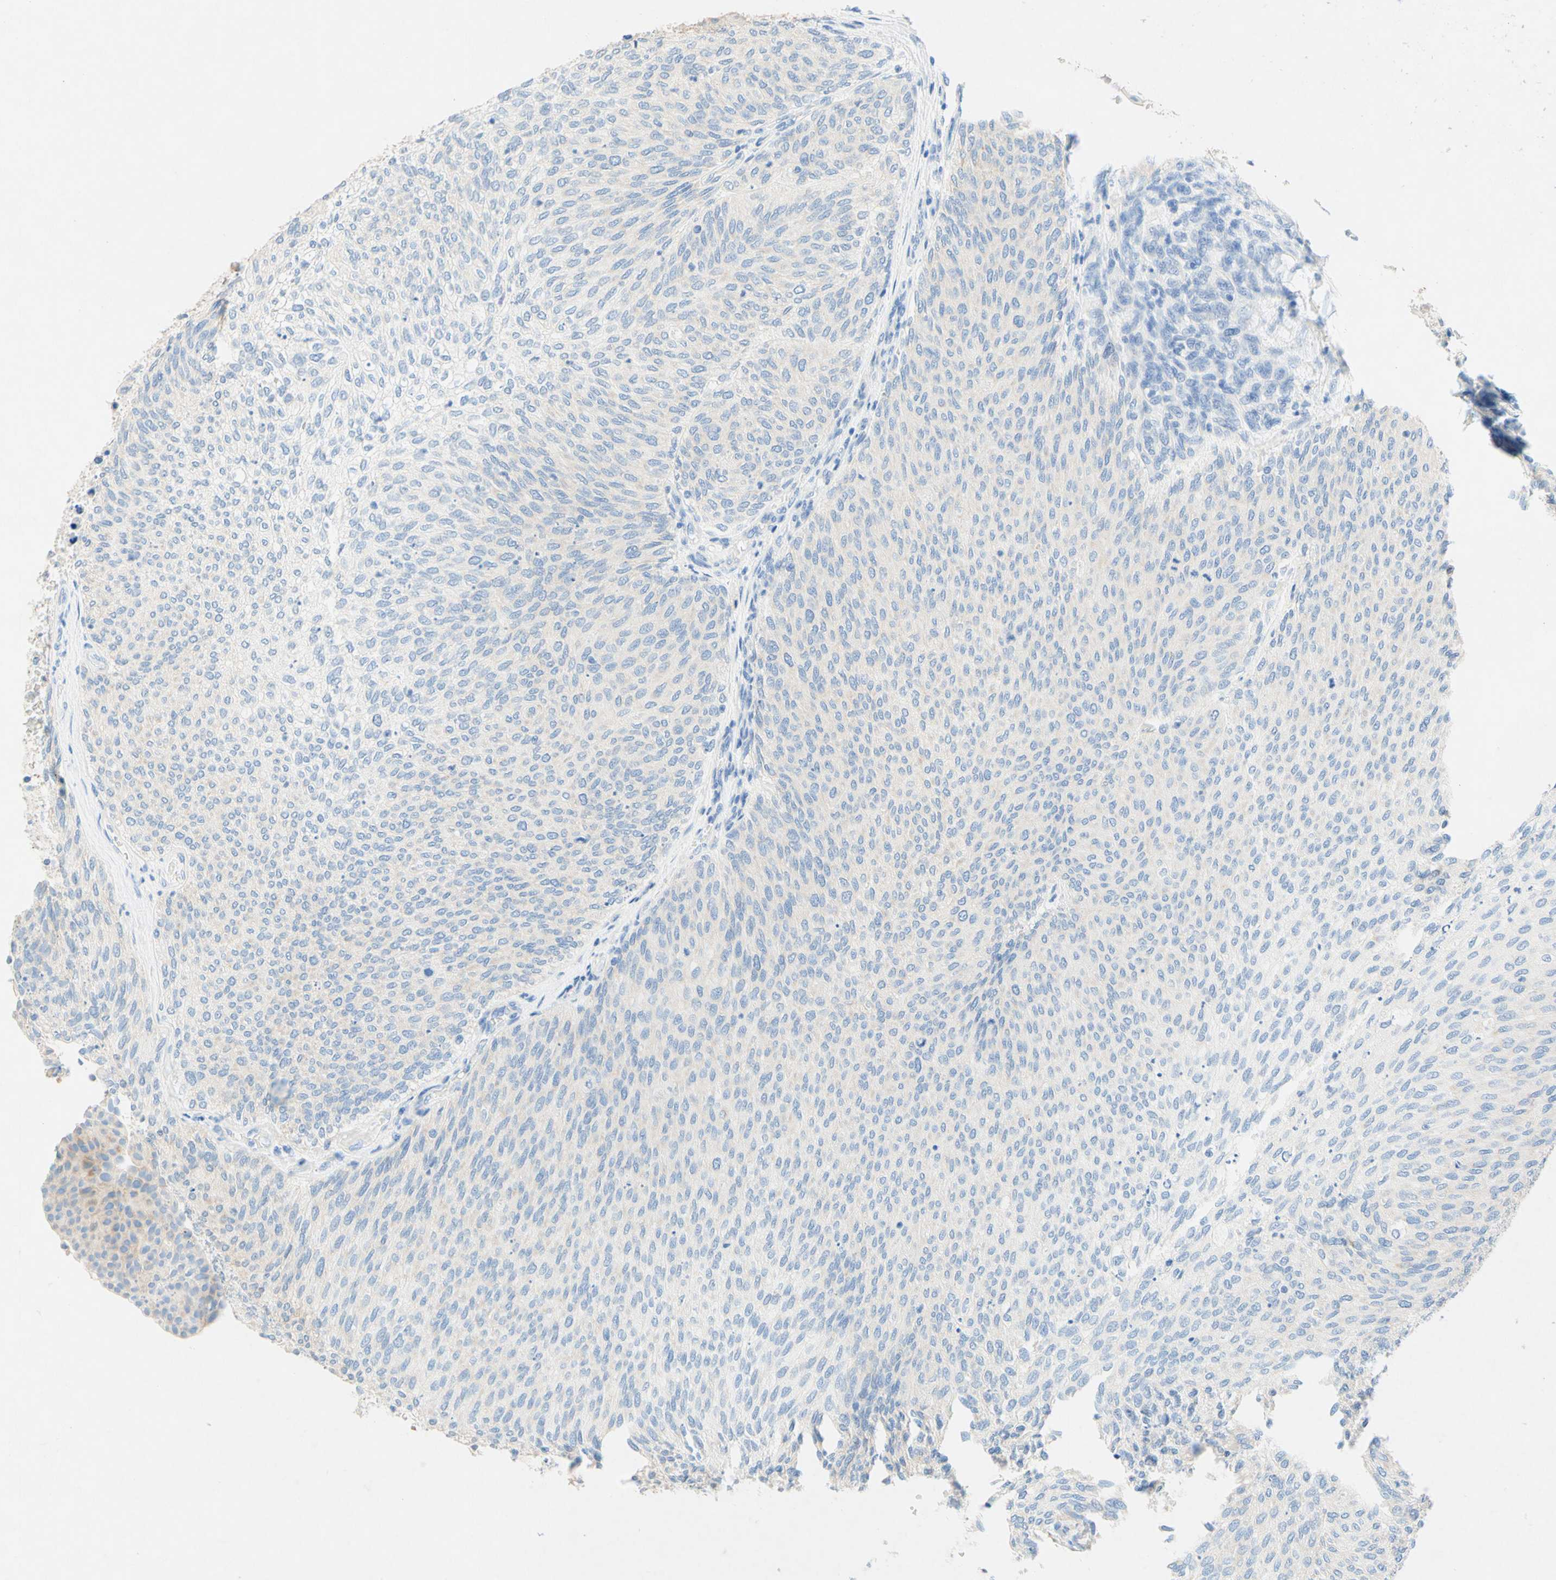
{"staining": {"intensity": "negative", "quantity": "none", "location": "none"}, "tissue": "urothelial cancer", "cell_type": "Tumor cells", "image_type": "cancer", "snomed": [{"axis": "morphology", "description": "Urothelial carcinoma, Low grade"}, {"axis": "topography", "description": "Urinary bladder"}], "caption": "DAB immunohistochemical staining of human urothelial carcinoma (low-grade) shows no significant expression in tumor cells. (Brightfield microscopy of DAB immunohistochemistry (IHC) at high magnification).", "gene": "SLC46A1", "patient": {"sex": "female", "age": 79}}